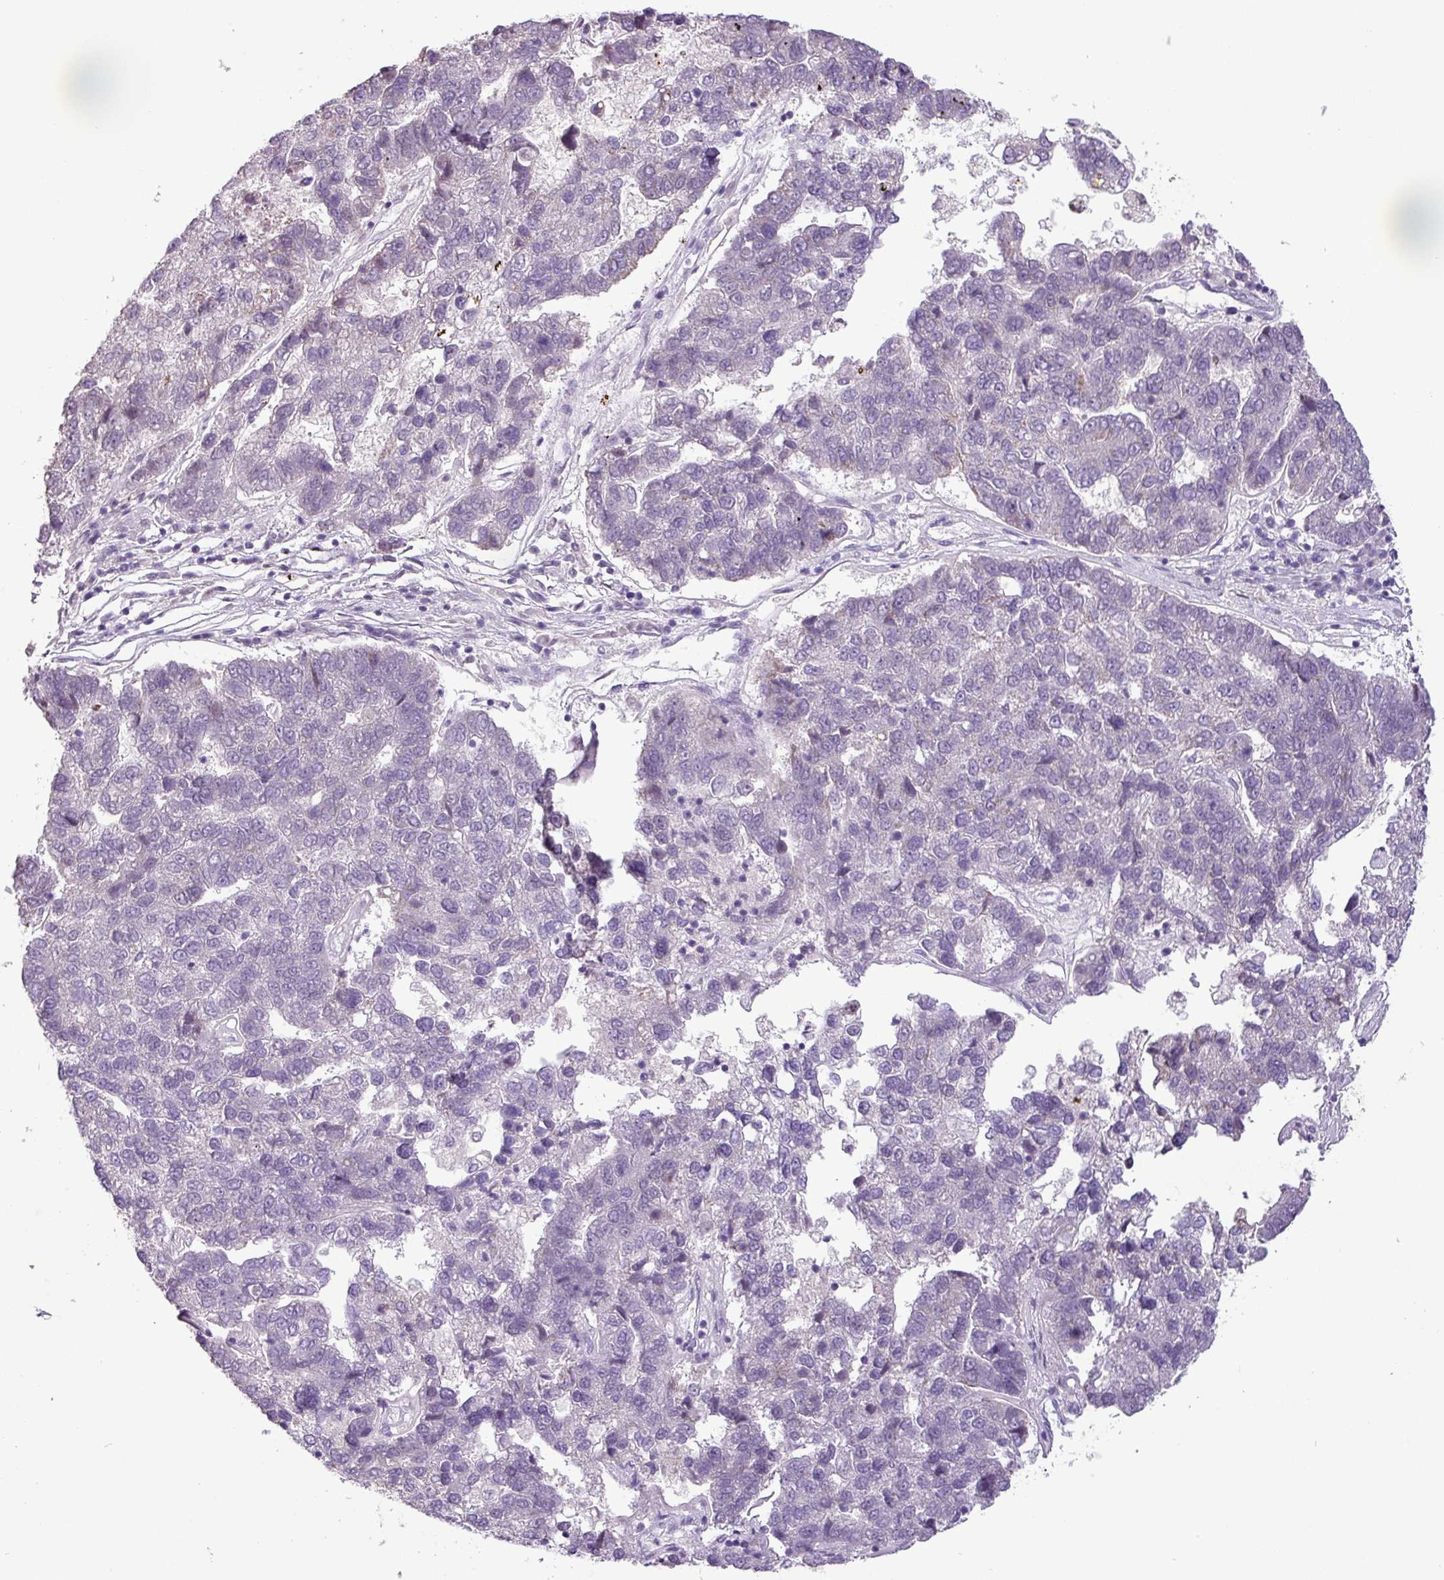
{"staining": {"intensity": "negative", "quantity": "none", "location": "none"}, "tissue": "pancreatic cancer", "cell_type": "Tumor cells", "image_type": "cancer", "snomed": [{"axis": "morphology", "description": "Adenocarcinoma, NOS"}, {"axis": "topography", "description": "Pancreas"}], "caption": "There is no significant staining in tumor cells of pancreatic cancer (adenocarcinoma).", "gene": "ZNF667", "patient": {"sex": "female", "age": 61}}